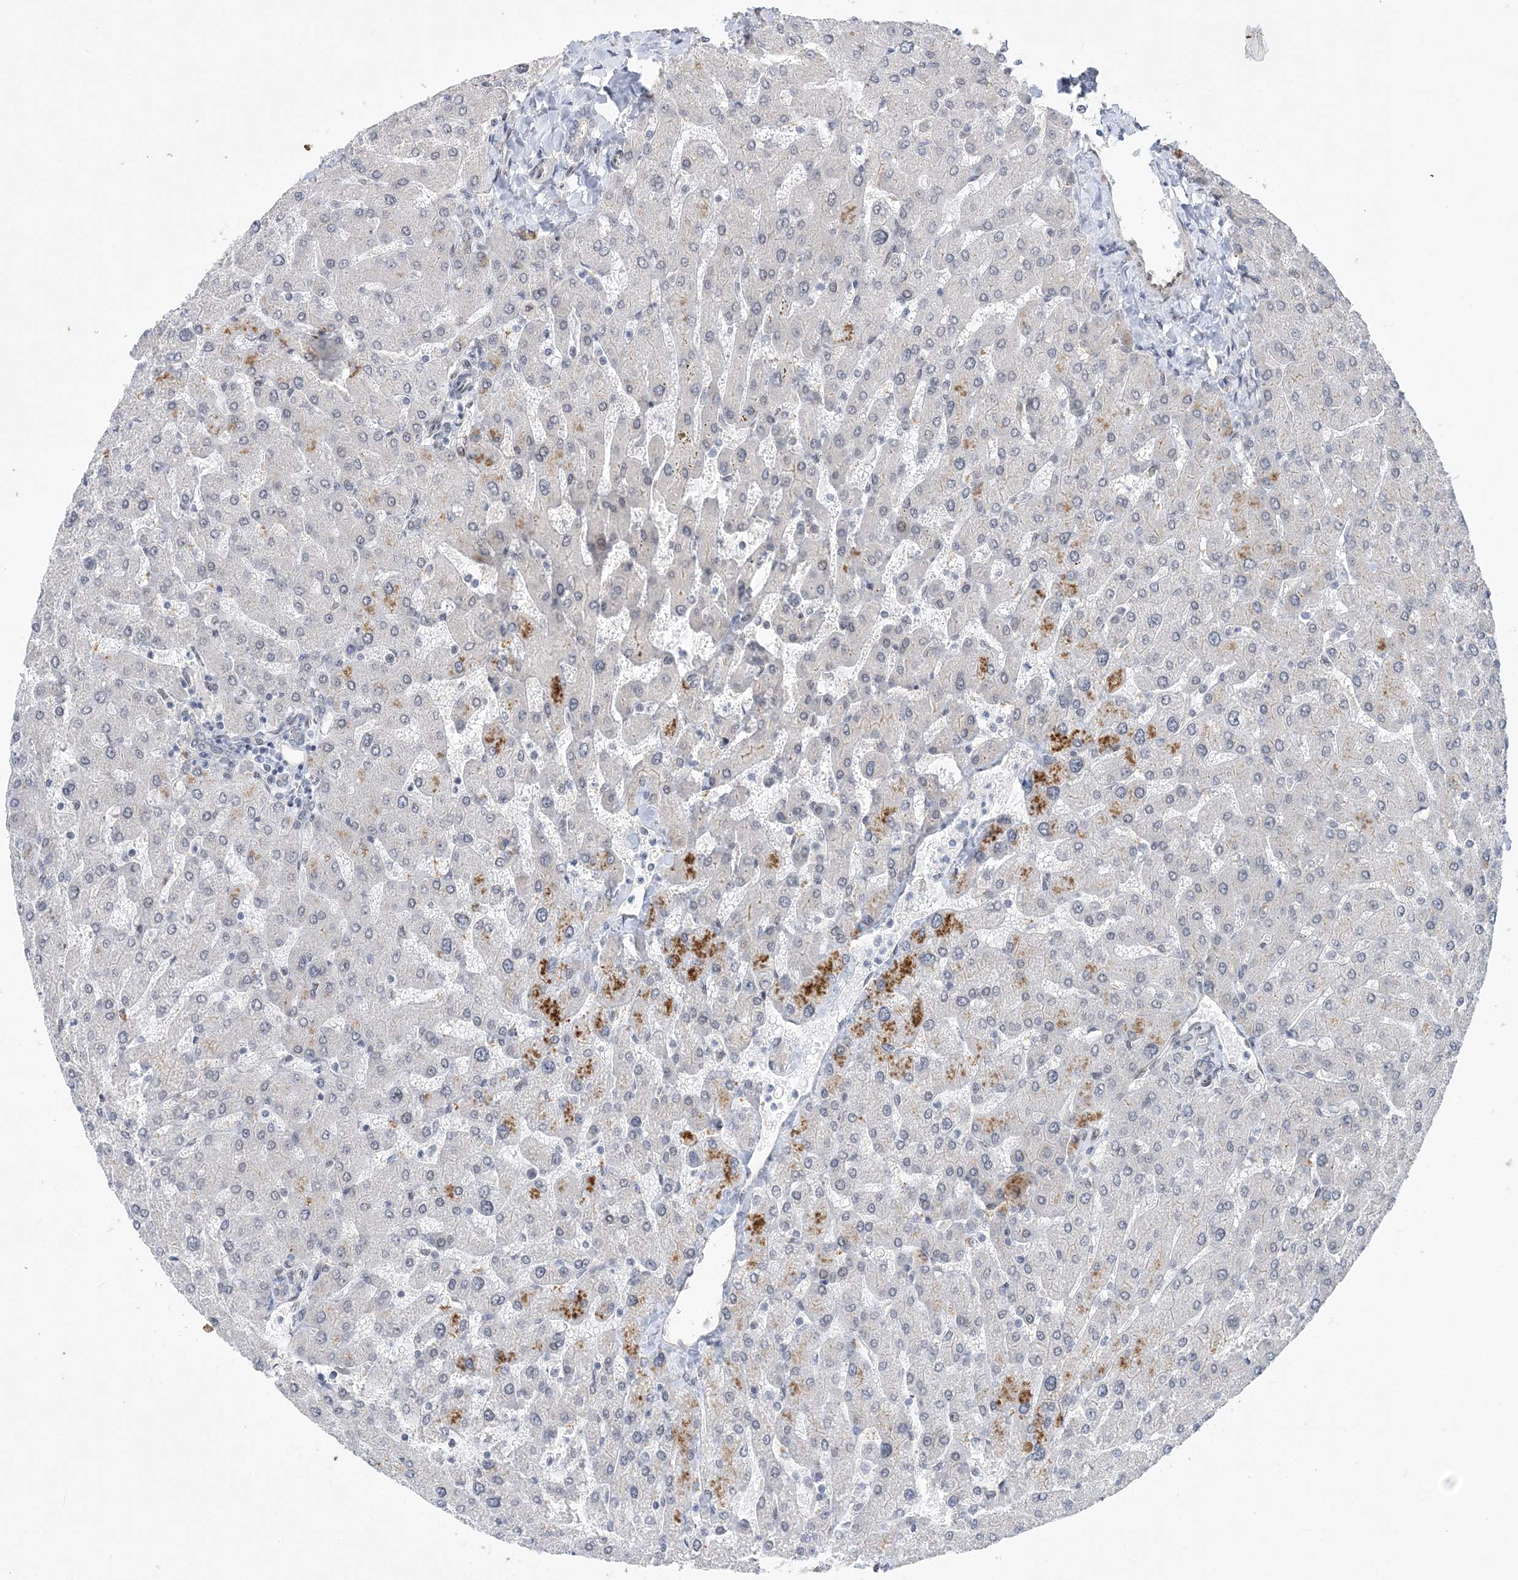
{"staining": {"intensity": "negative", "quantity": "none", "location": "none"}, "tissue": "liver", "cell_type": "Cholangiocytes", "image_type": "normal", "snomed": [{"axis": "morphology", "description": "Normal tissue, NOS"}, {"axis": "topography", "description": "Liver"}], "caption": "This photomicrograph is of unremarkable liver stained with IHC to label a protein in brown with the nuclei are counter-stained blue. There is no staining in cholangiocytes. Nuclei are stained in blue.", "gene": "WAC", "patient": {"sex": "male", "age": 55}}